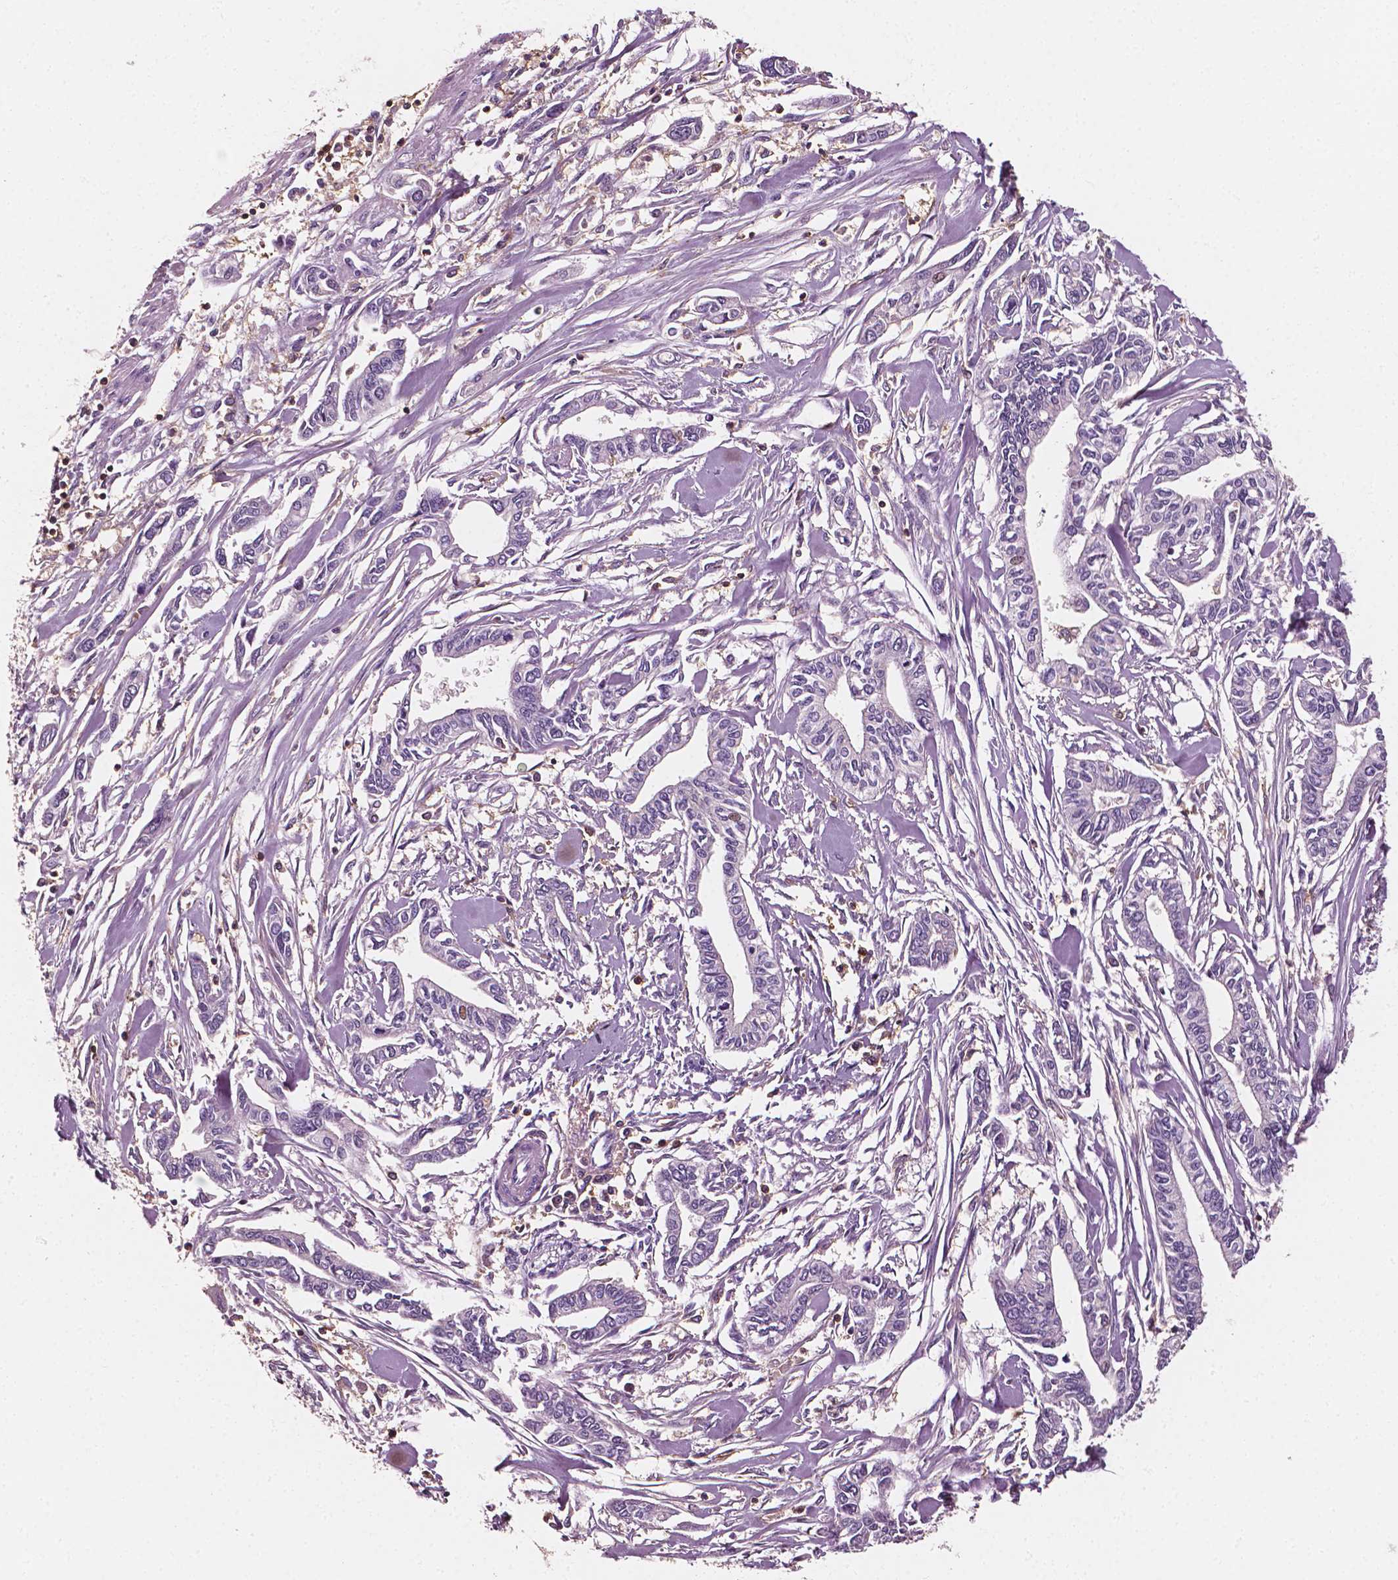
{"staining": {"intensity": "negative", "quantity": "none", "location": "none"}, "tissue": "pancreatic cancer", "cell_type": "Tumor cells", "image_type": "cancer", "snomed": [{"axis": "morphology", "description": "Adenocarcinoma, NOS"}, {"axis": "topography", "description": "Pancreas"}], "caption": "Tumor cells show no significant protein staining in pancreatic adenocarcinoma.", "gene": "PTPRC", "patient": {"sex": "male", "age": 60}}